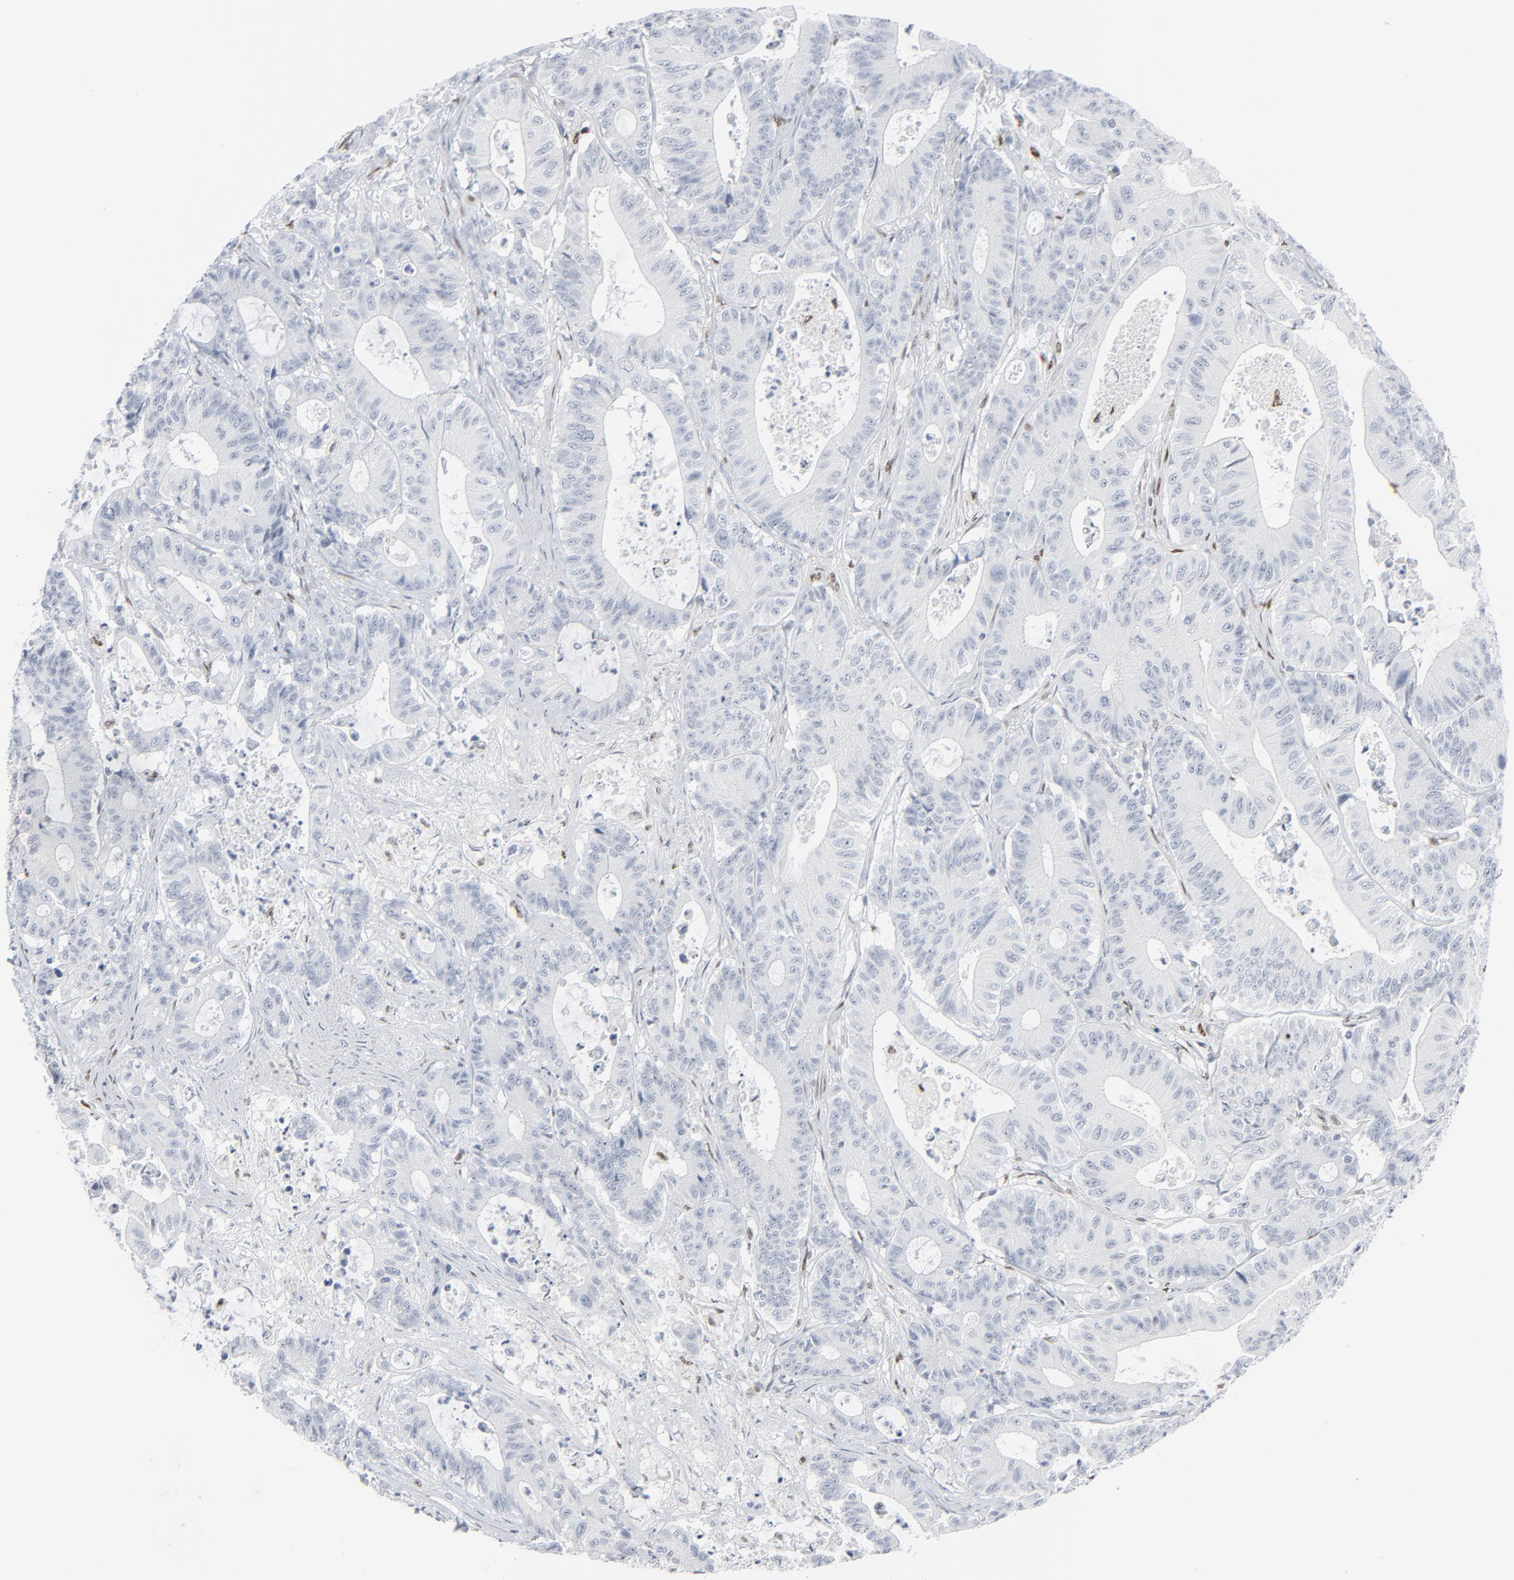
{"staining": {"intensity": "negative", "quantity": "none", "location": "none"}, "tissue": "colorectal cancer", "cell_type": "Tumor cells", "image_type": "cancer", "snomed": [{"axis": "morphology", "description": "Adenocarcinoma, NOS"}, {"axis": "topography", "description": "Colon"}], "caption": "Immunohistochemistry photomicrograph of colorectal cancer (adenocarcinoma) stained for a protein (brown), which exhibits no positivity in tumor cells.", "gene": "MITF", "patient": {"sex": "male", "age": 54}}